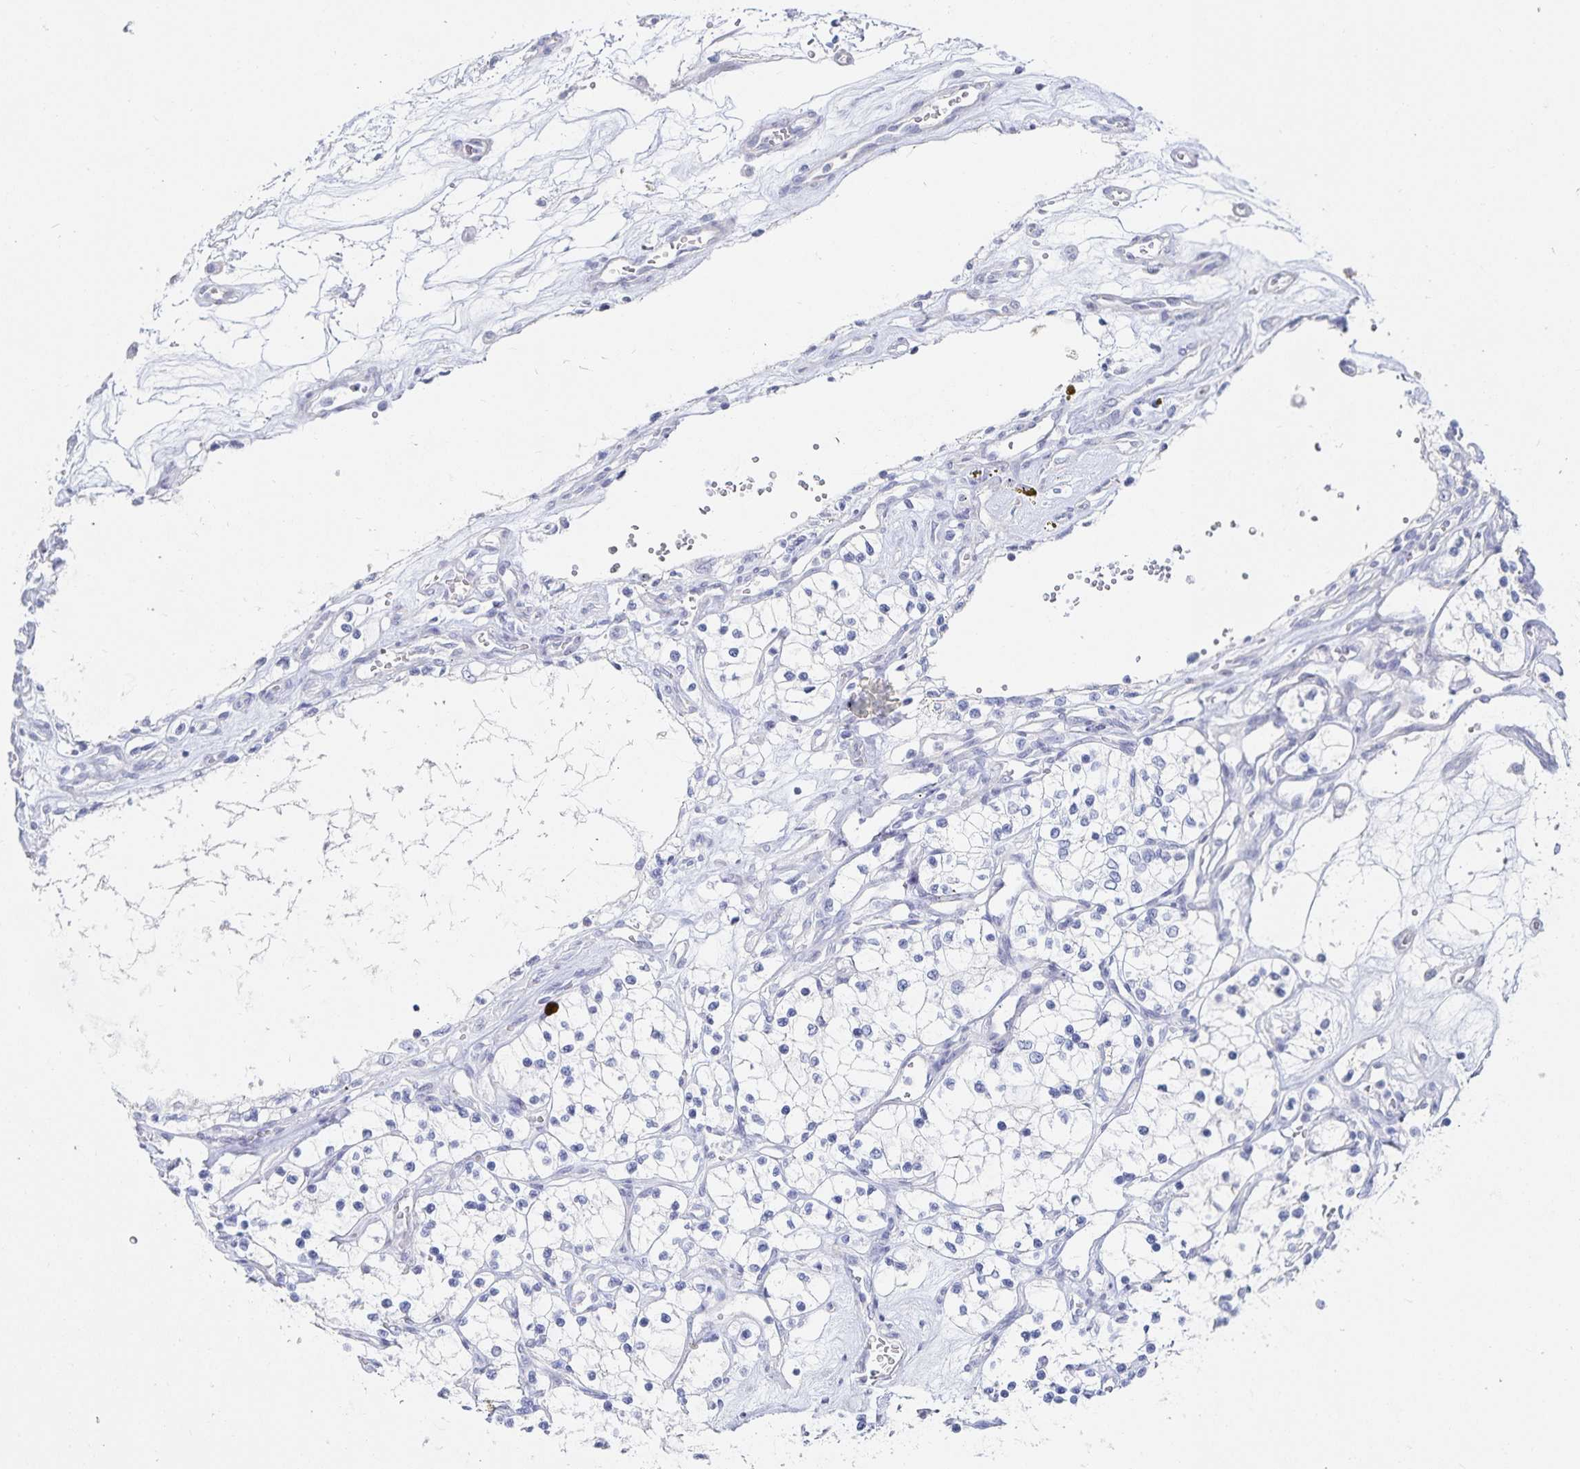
{"staining": {"intensity": "negative", "quantity": "none", "location": "none"}, "tissue": "renal cancer", "cell_type": "Tumor cells", "image_type": "cancer", "snomed": [{"axis": "morphology", "description": "Adenocarcinoma, NOS"}, {"axis": "topography", "description": "Kidney"}], "caption": "This is a image of IHC staining of renal adenocarcinoma, which shows no expression in tumor cells.", "gene": "SFTPA1", "patient": {"sex": "female", "age": 69}}